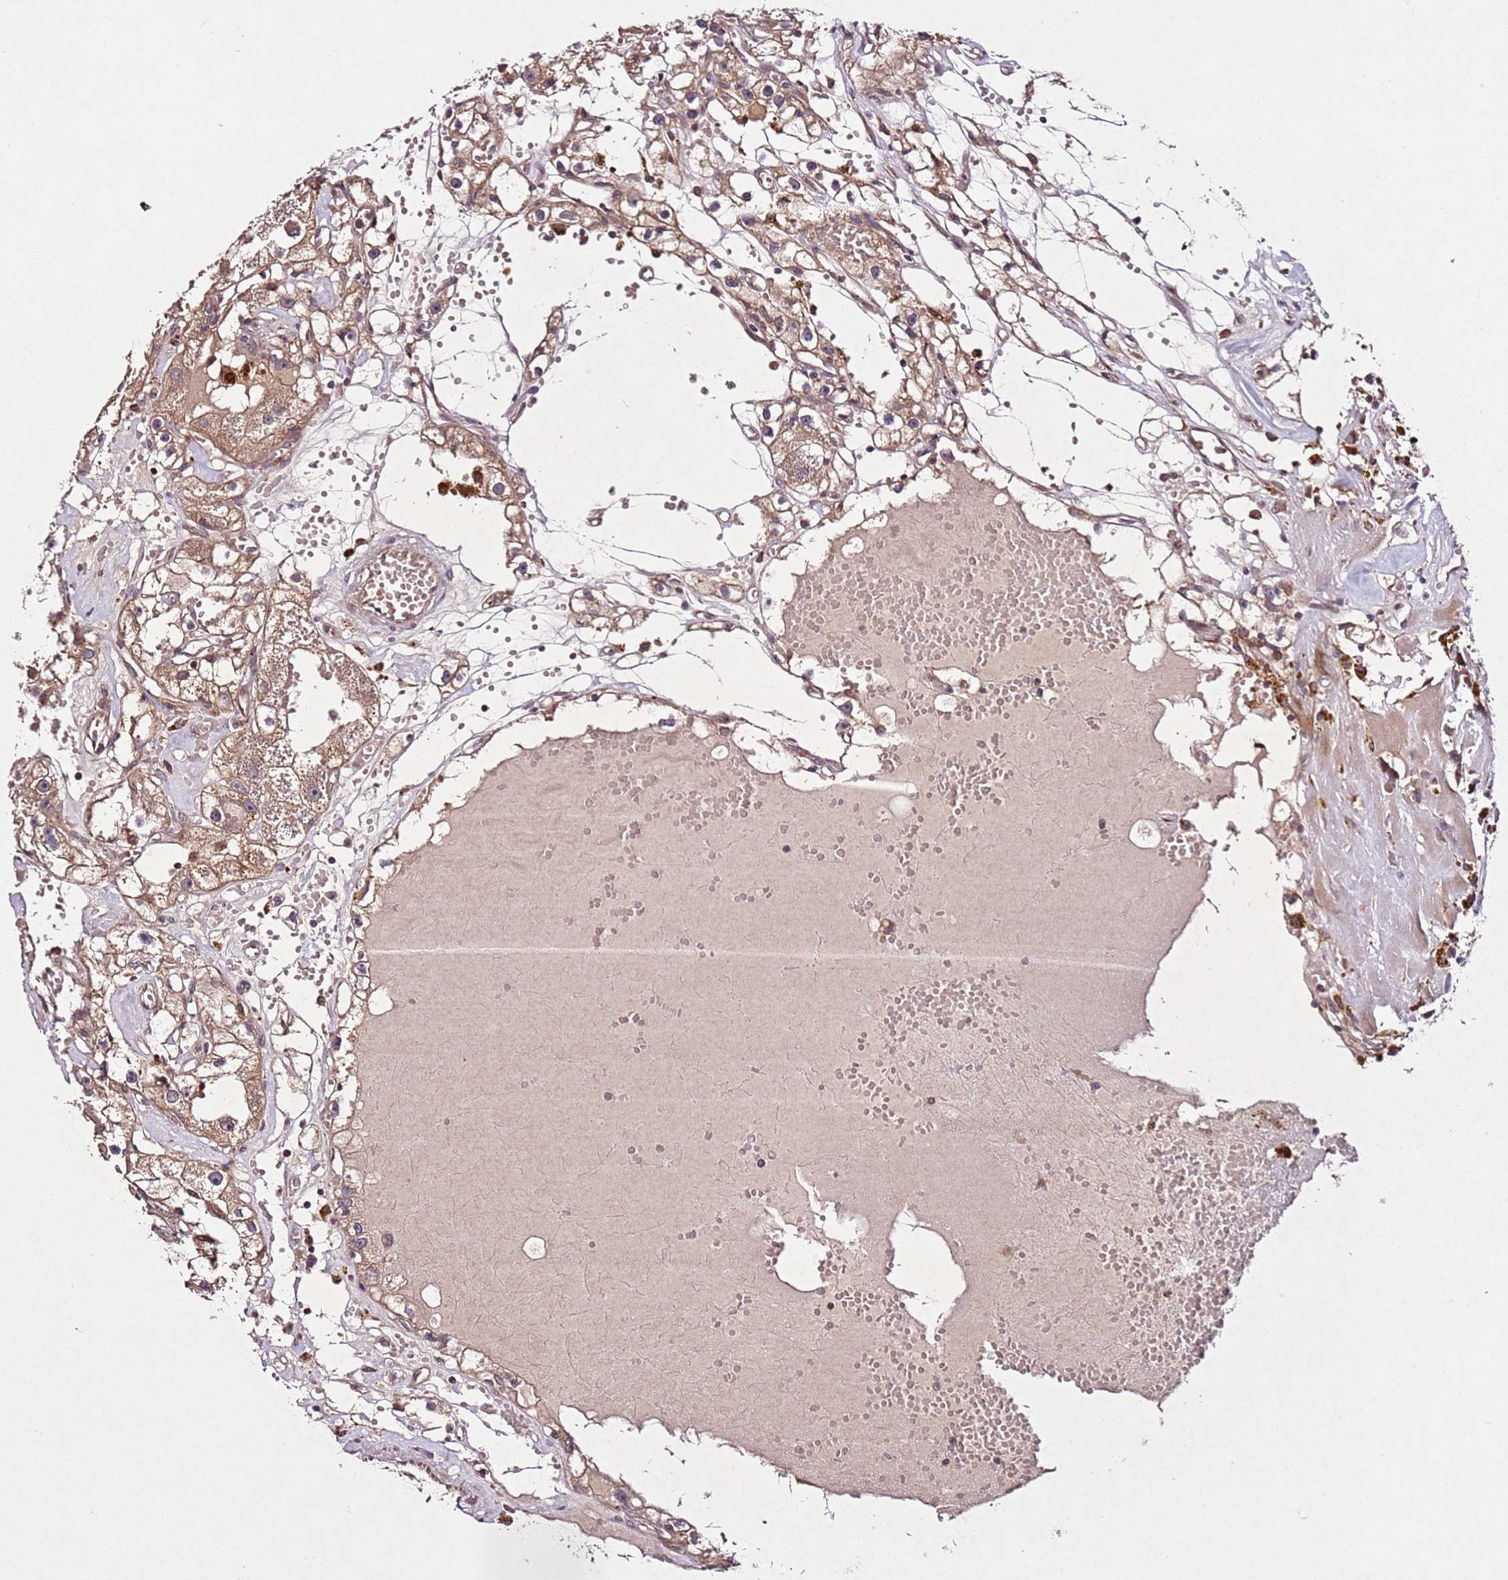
{"staining": {"intensity": "moderate", "quantity": ">75%", "location": "cytoplasmic/membranous"}, "tissue": "renal cancer", "cell_type": "Tumor cells", "image_type": "cancer", "snomed": [{"axis": "morphology", "description": "Adenocarcinoma, NOS"}, {"axis": "topography", "description": "Kidney"}], "caption": "An immunohistochemistry micrograph of tumor tissue is shown. Protein staining in brown labels moderate cytoplasmic/membranous positivity in adenocarcinoma (renal) within tumor cells.", "gene": "PTMA", "patient": {"sex": "male", "age": 56}}